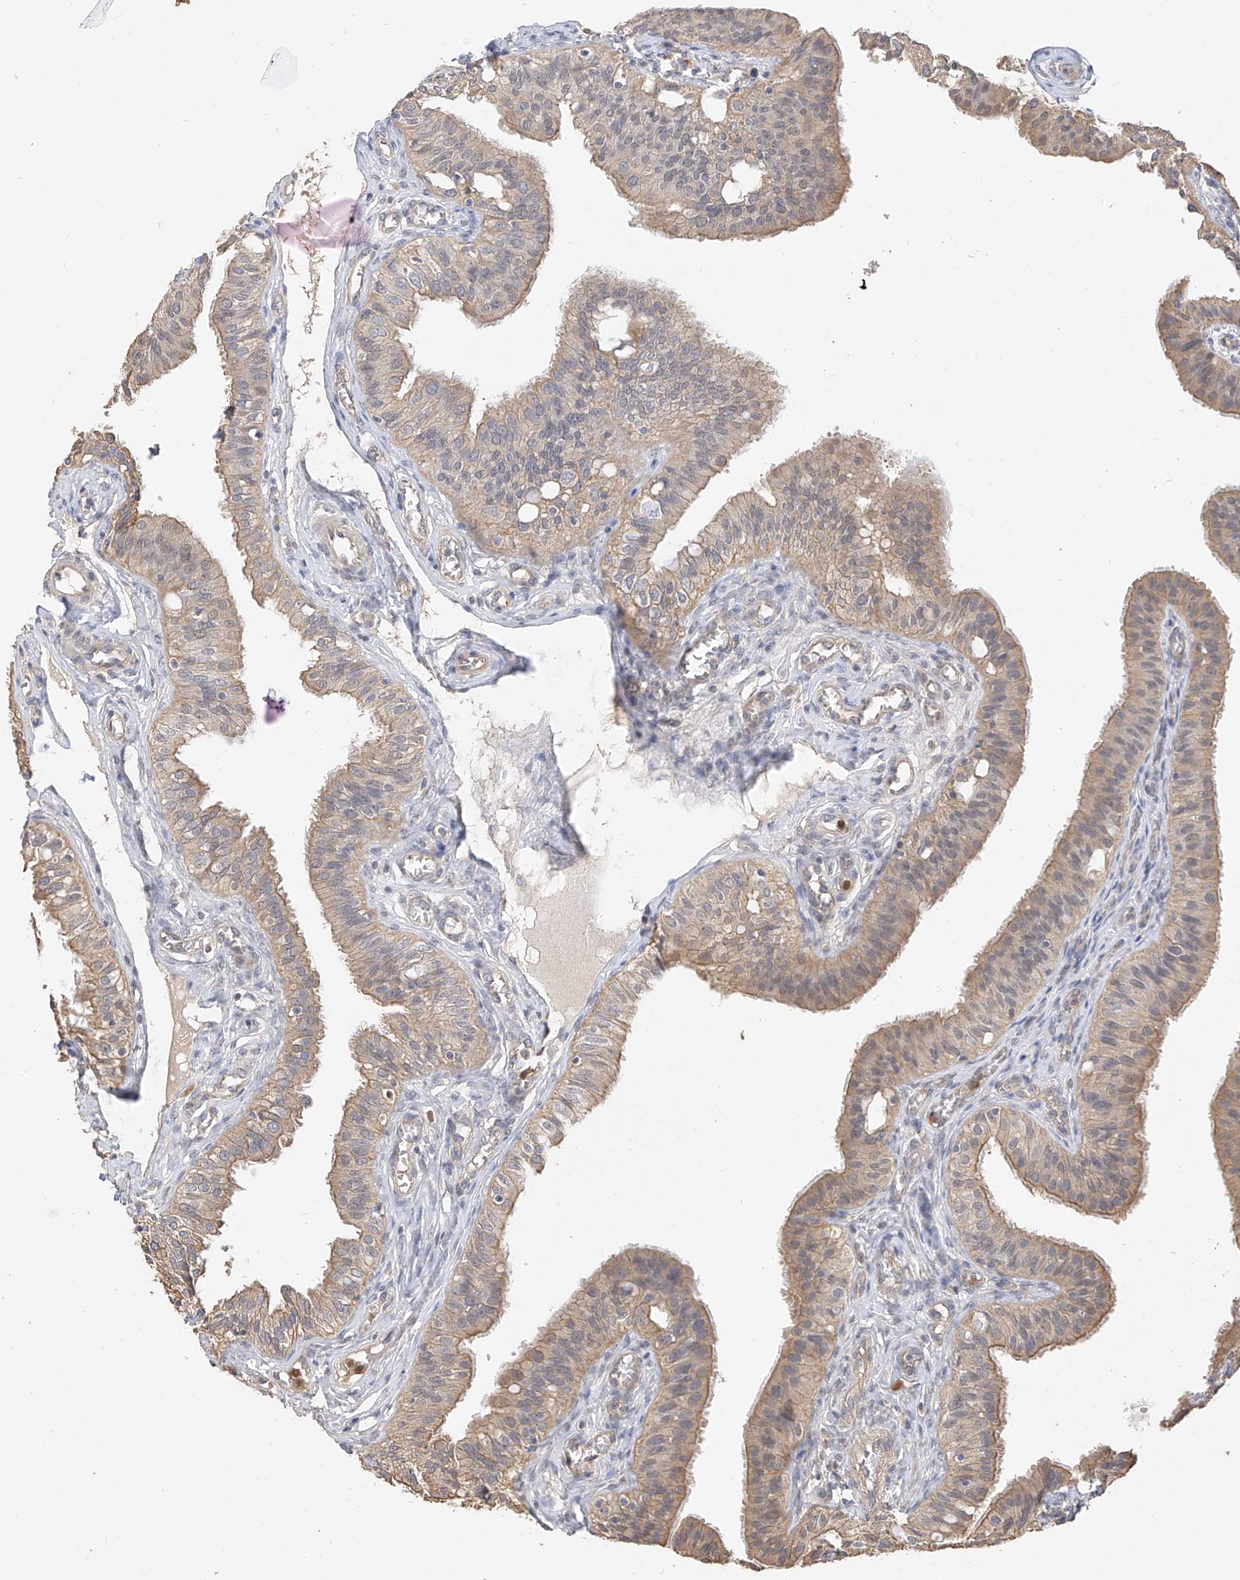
{"staining": {"intensity": "moderate", "quantity": ">75%", "location": "cytoplasmic/membranous"}, "tissue": "fallopian tube", "cell_type": "Glandular cells", "image_type": "normal", "snomed": [{"axis": "morphology", "description": "Normal tissue, NOS"}, {"axis": "topography", "description": "Fallopian tube"}, {"axis": "topography", "description": "Ovary"}], "caption": "Fallopian tube stained with a brown dye reveals moderate cytoplasmic/membranous positive expression in about >75% of glandular cells.", "gene": "OFD1", "patient": {"sex": "female", "age": 42}}